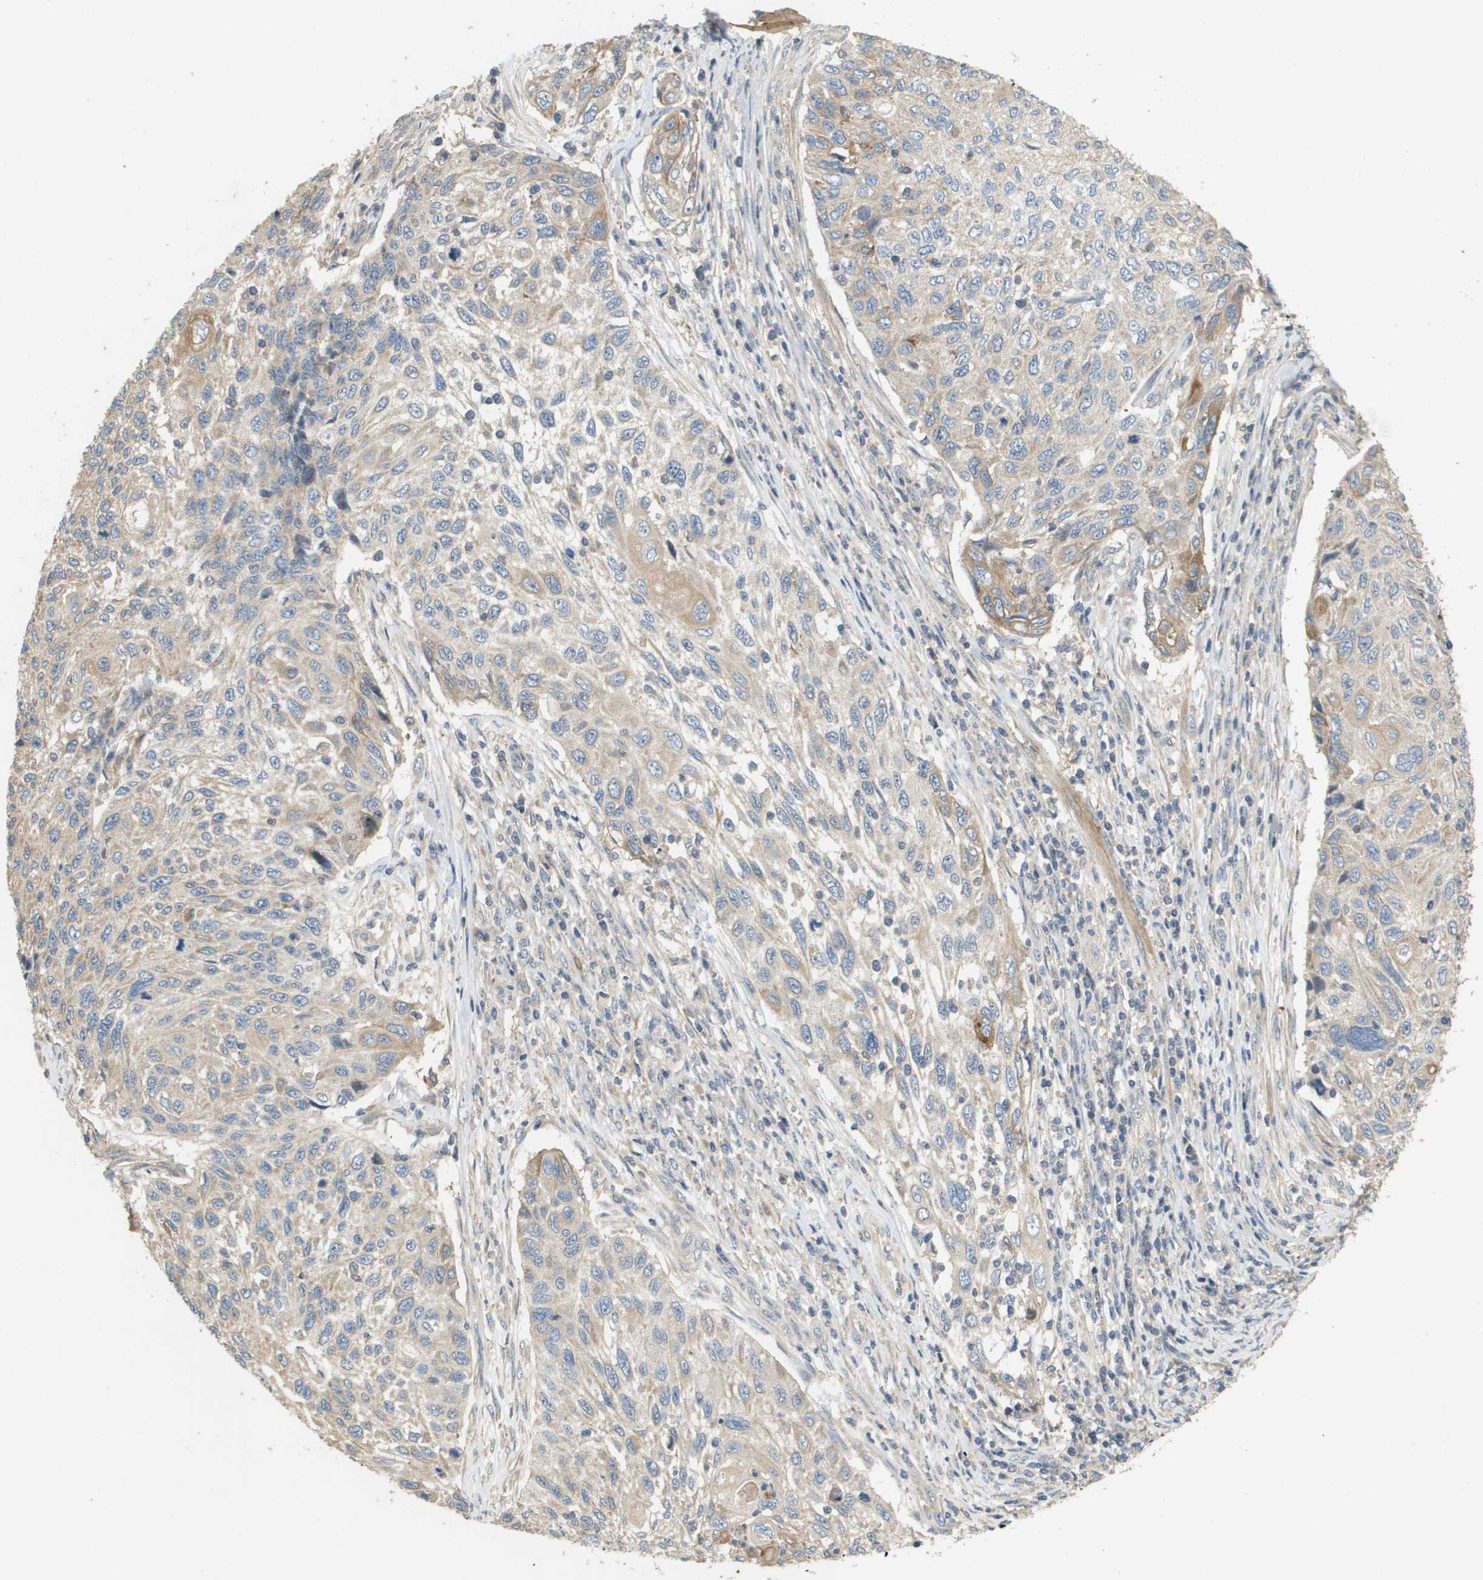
{"staining": {"intensity": "weak", "quantity": "<25%", "location": "cytoplasmic/membranous"}, "tissue": "cervical cancer", "cell_type": "Tumor cells", "image_type": "cancer", "snomed": [{"axis": "morphology", "description": "Squamous cell carcinoma, NOS"}, {"axis": "topography", "description": "Cervix"}], "caption": "Human cervical squamous cell carcinoma stained for a protein using immunohistochemistry displays no expression in tumor cells.", "gene": "KRT23", "patient": {"sex": "female", "age": 70}}